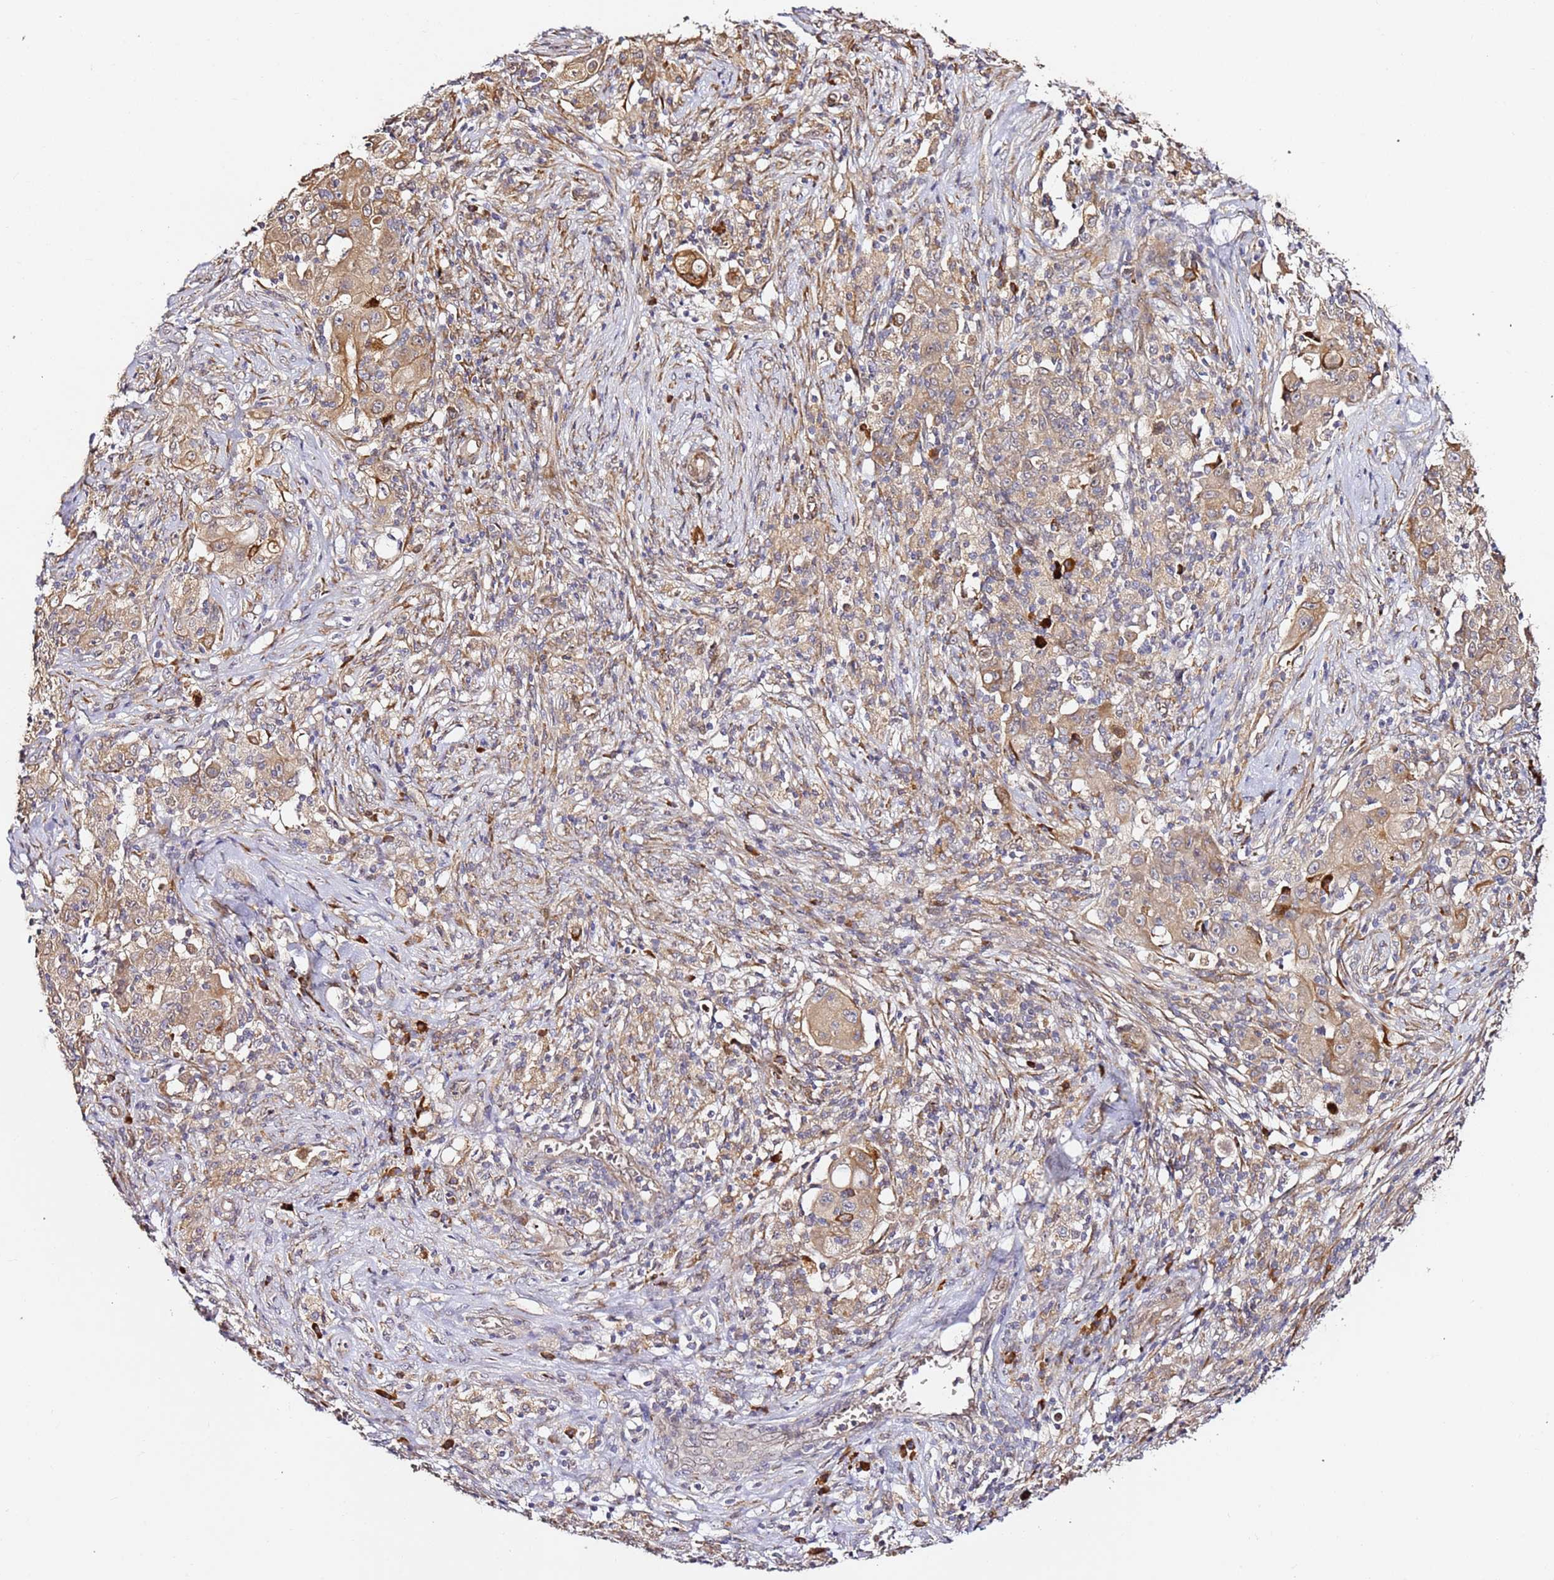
{"staining": {"intensity": "weak", "quantity": "25%-75%", "location": "cytoplasmic/membranous"}, "tissue": "ovarian cancer", "cell_type": "Tumor cells", "image_type": "cancer", "snomed": [{"axis": "morphology", "description": "Carcinoma, endometroid"}, {"axis": "topography", "description": "Ovary"}], "caption": "High-magnification brightfield microscopy of ovarian endometroid carcinoma stained with DAB (brown) and counterstained with hematoxylin (blue). tumor cells exhibit weak cytoplasmic/membranous positivity is present in about25%-75% of cells. Immunohistochemistry stains the protein in brown and the nuclei are stained blue.", "gene": "HSD17B7", "patient": {"sex": "female", "age": 42}}